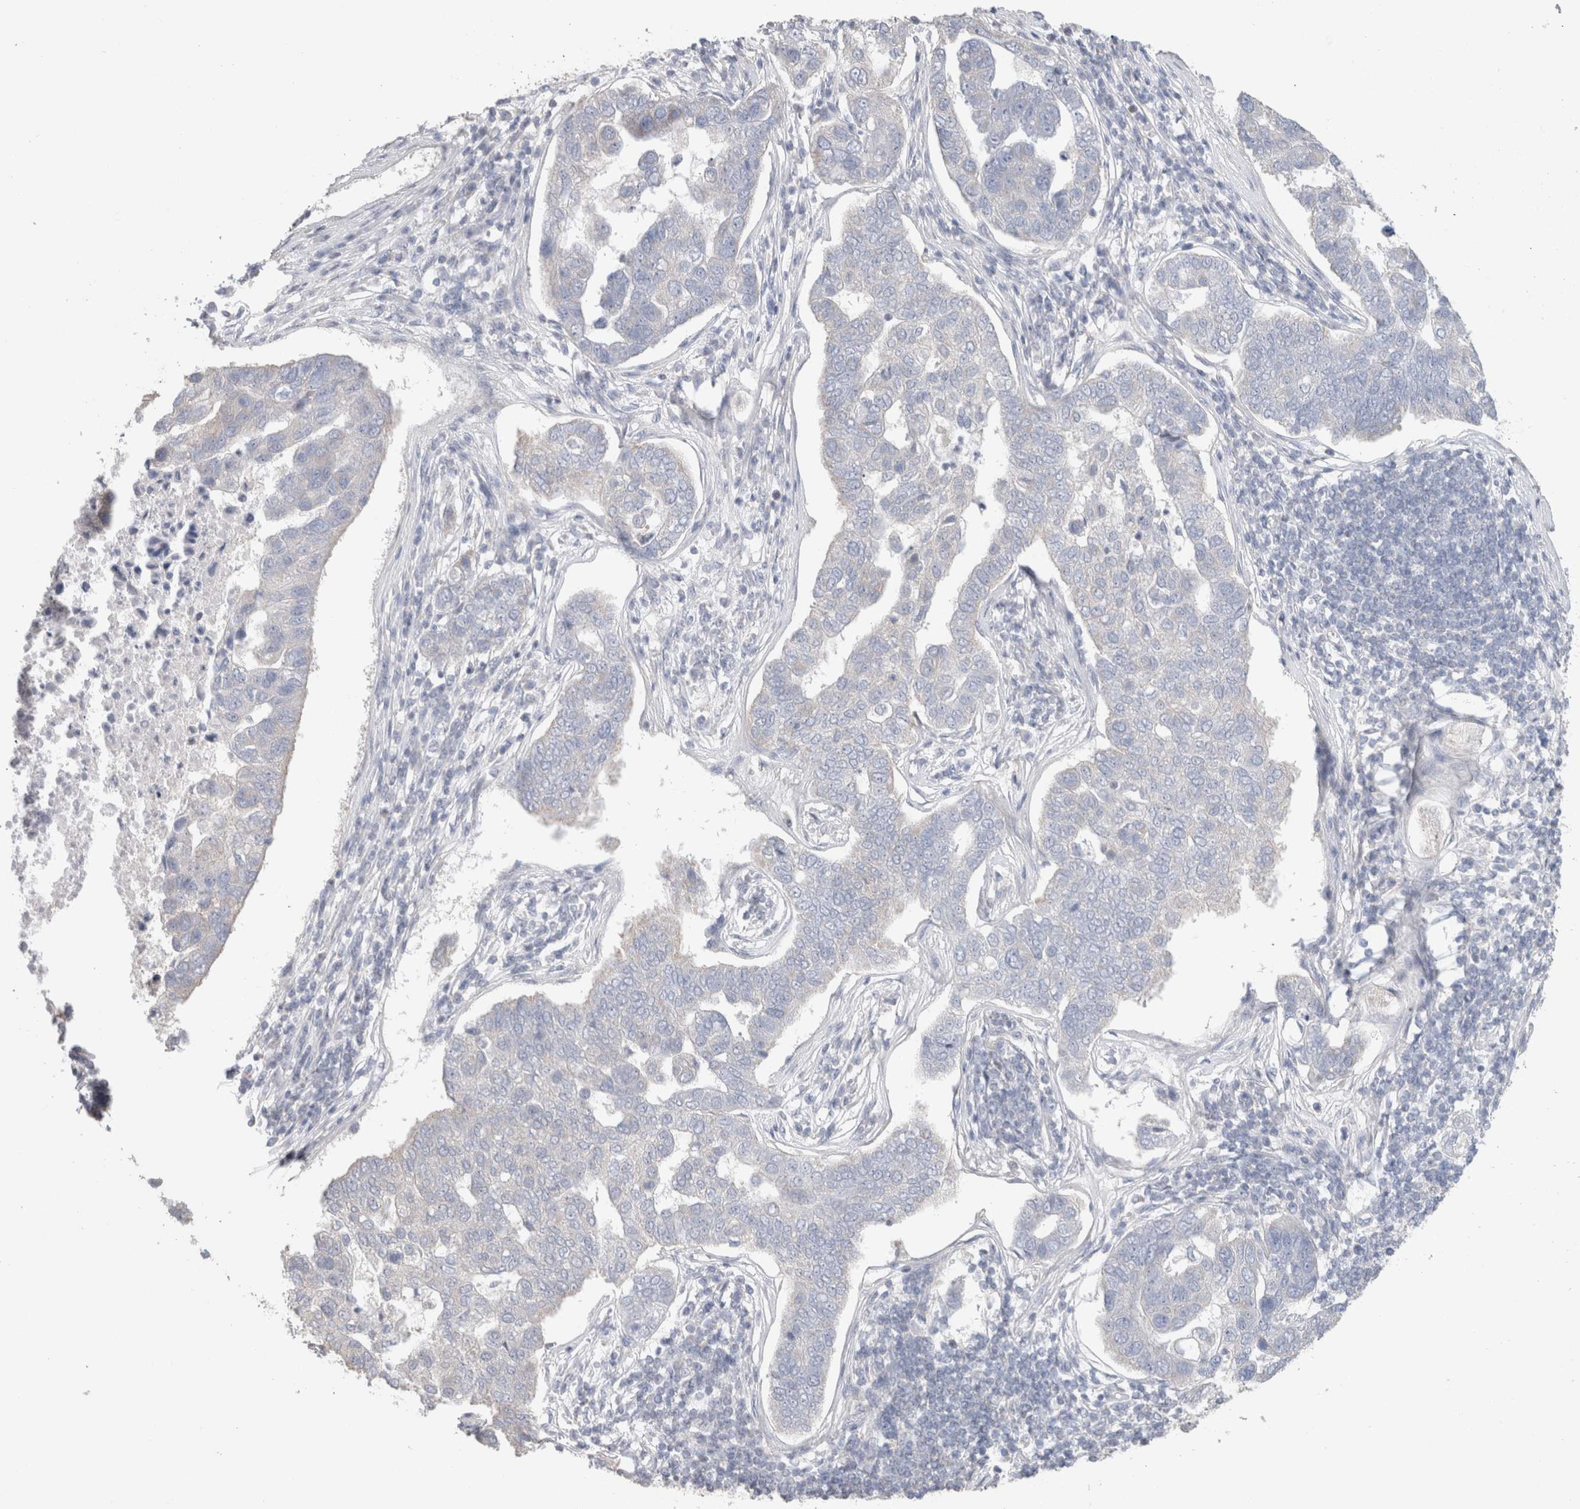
{"staining": {"intensity": "negative", "quantity": "none", "location": "none"}, "tissue": "pancreatic cancer", "cell_type": "Tumor cells", "image_type": "cancer", "snomed": [{"axis": "morphology", "description": "Adenocarcinoma, NOS"}, {"axis": "topography", "description": "Pancreas"}], "caption": "A micrograph of human adenocarcinoma (pancreatic) is negative for staining in tumor cells. (DAB immunohistochemistry (IHC), high magnification).", "gene": "DMD", "patient": {"sex": "female", "age": 61}}